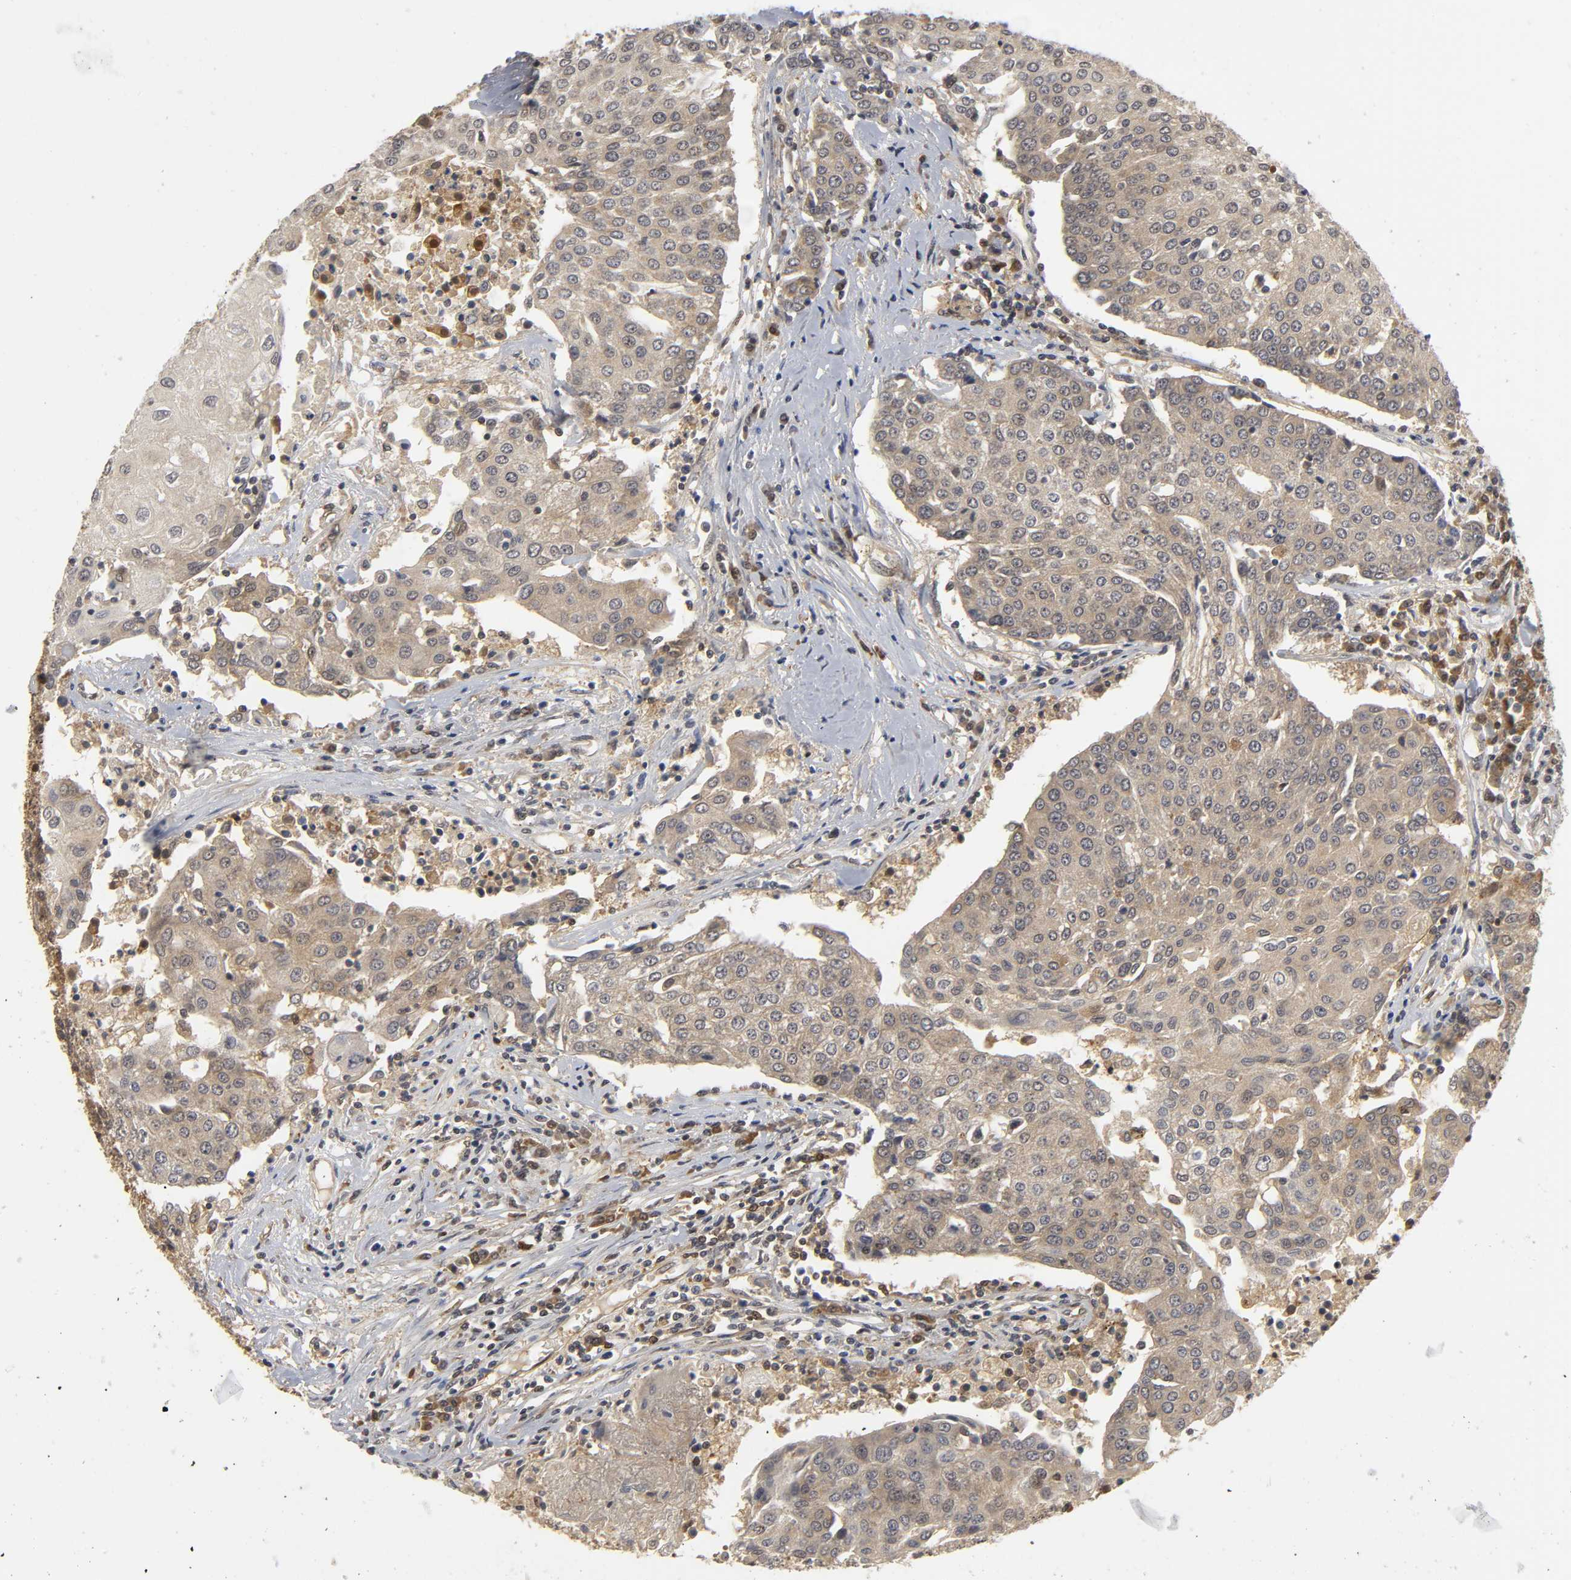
{"staining": {"intensity": "moderate", "quantity": ">75%", "location": "cytoplasmic/membranous"}, "tissue": "urothelial cancer", "cell_type": "Tumor cells", "image_type": "cancer", "snomed": [{"axis": "morphology", "description": "Urothelial carcinoma, High grade"}, {"axis": "topography", "description": "Urinary bladder"}], "caption": "An image of urothelial cancer stained for a protein displays moderate cytoplasmic/membranous brown staining in tumor cells.", "gene": "PARK7", "patient": {"sex": "female", "age": 85}}